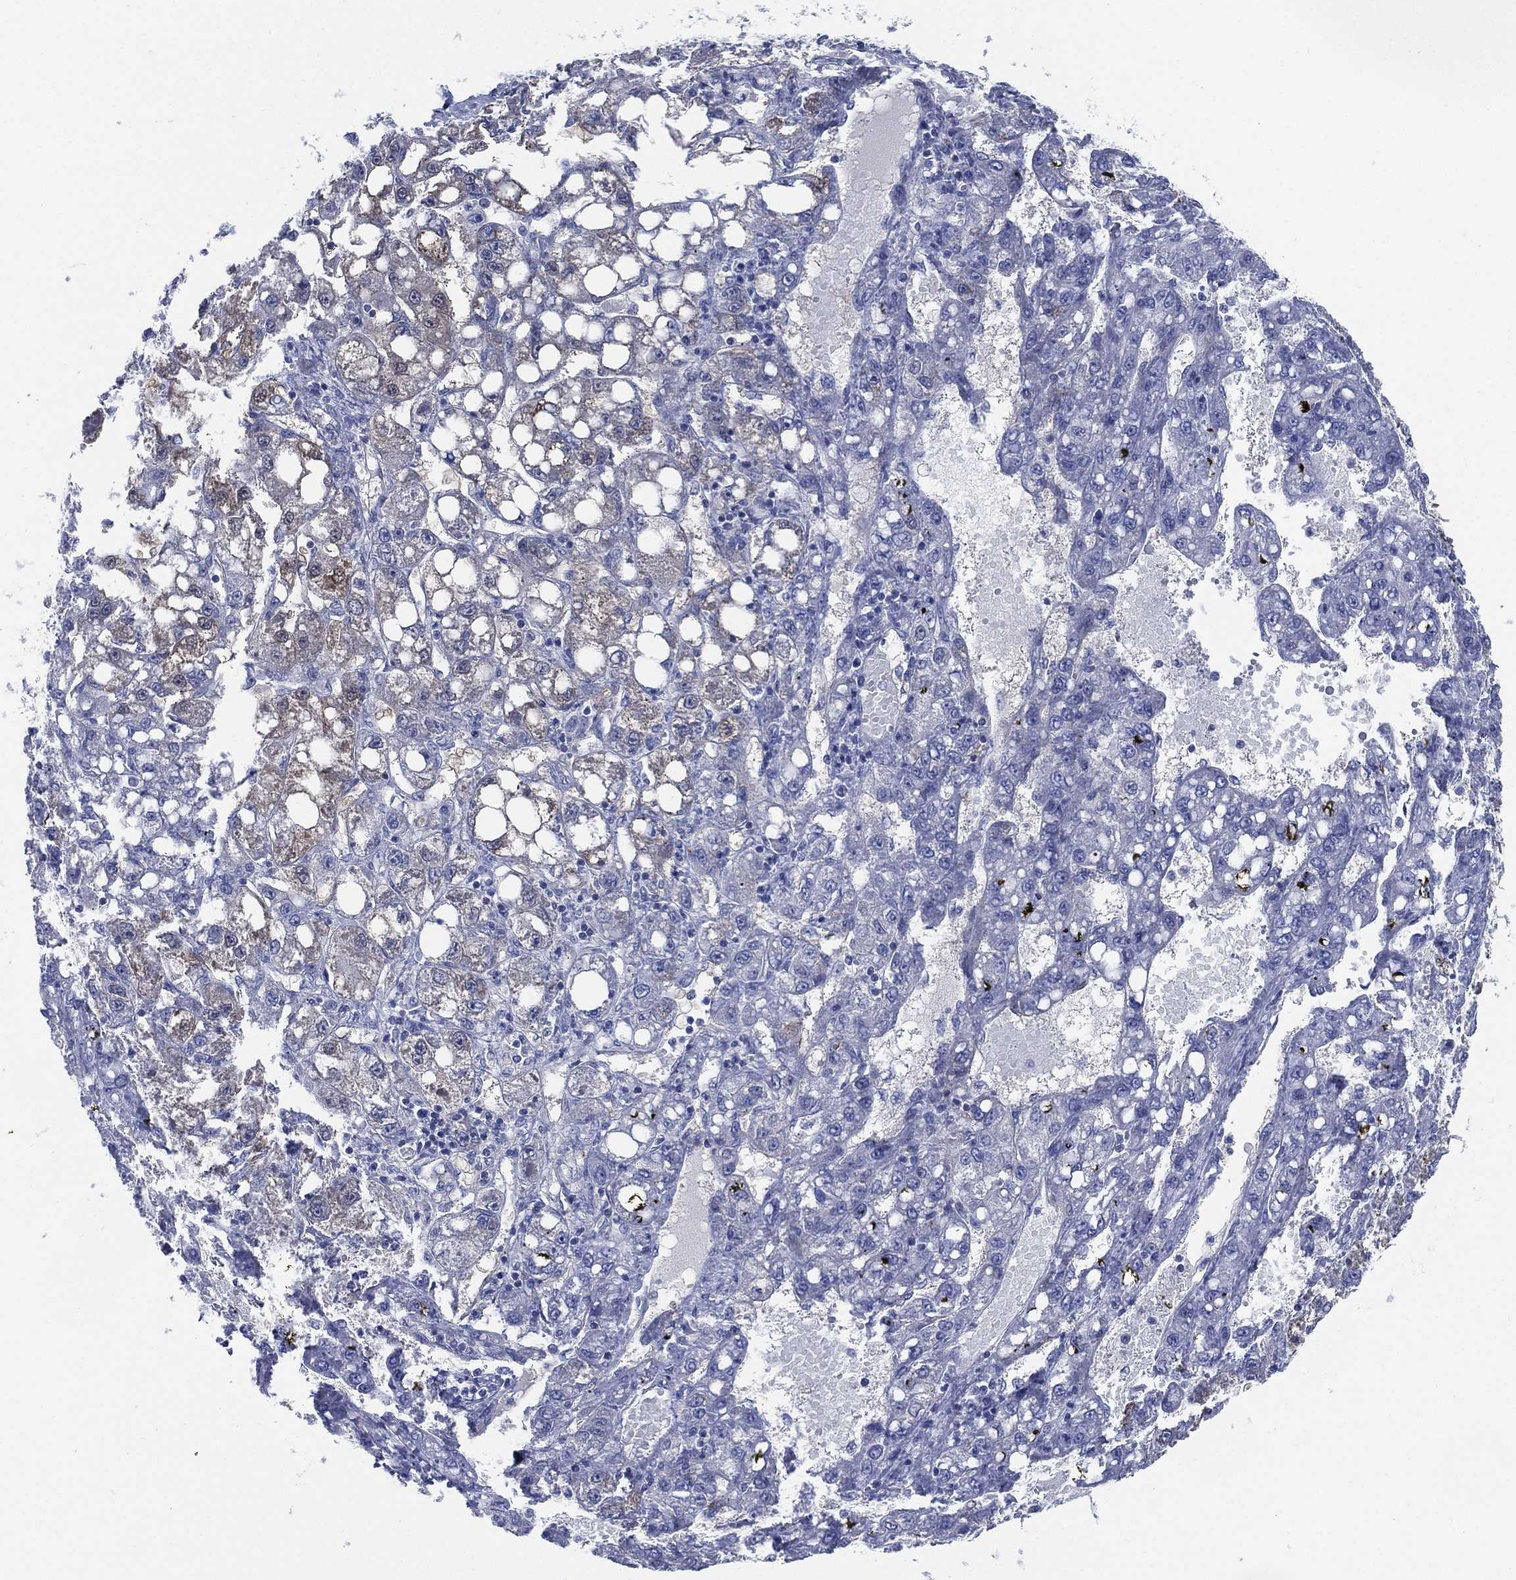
{"staining": {"intensity": "weak", "quantity": "<25%", "location": "cytoplasmic/membranous"}, "tissue": "liver cancer", "cell_type": "Tumor cells", "image_type": "cancer", "snomed": [{"axis": "morphology", "description": "Carcinoma, Hepatocellular, NOS"}, {"axis": "topography", "description": "Liver"}], "caption": "Immunohistochemical staining of hepatocellular carcinoma (liver) displays no significant expression in tumor cells.", "gene": "C5orf46", "patient": {"sex": "female", "age": 65}}